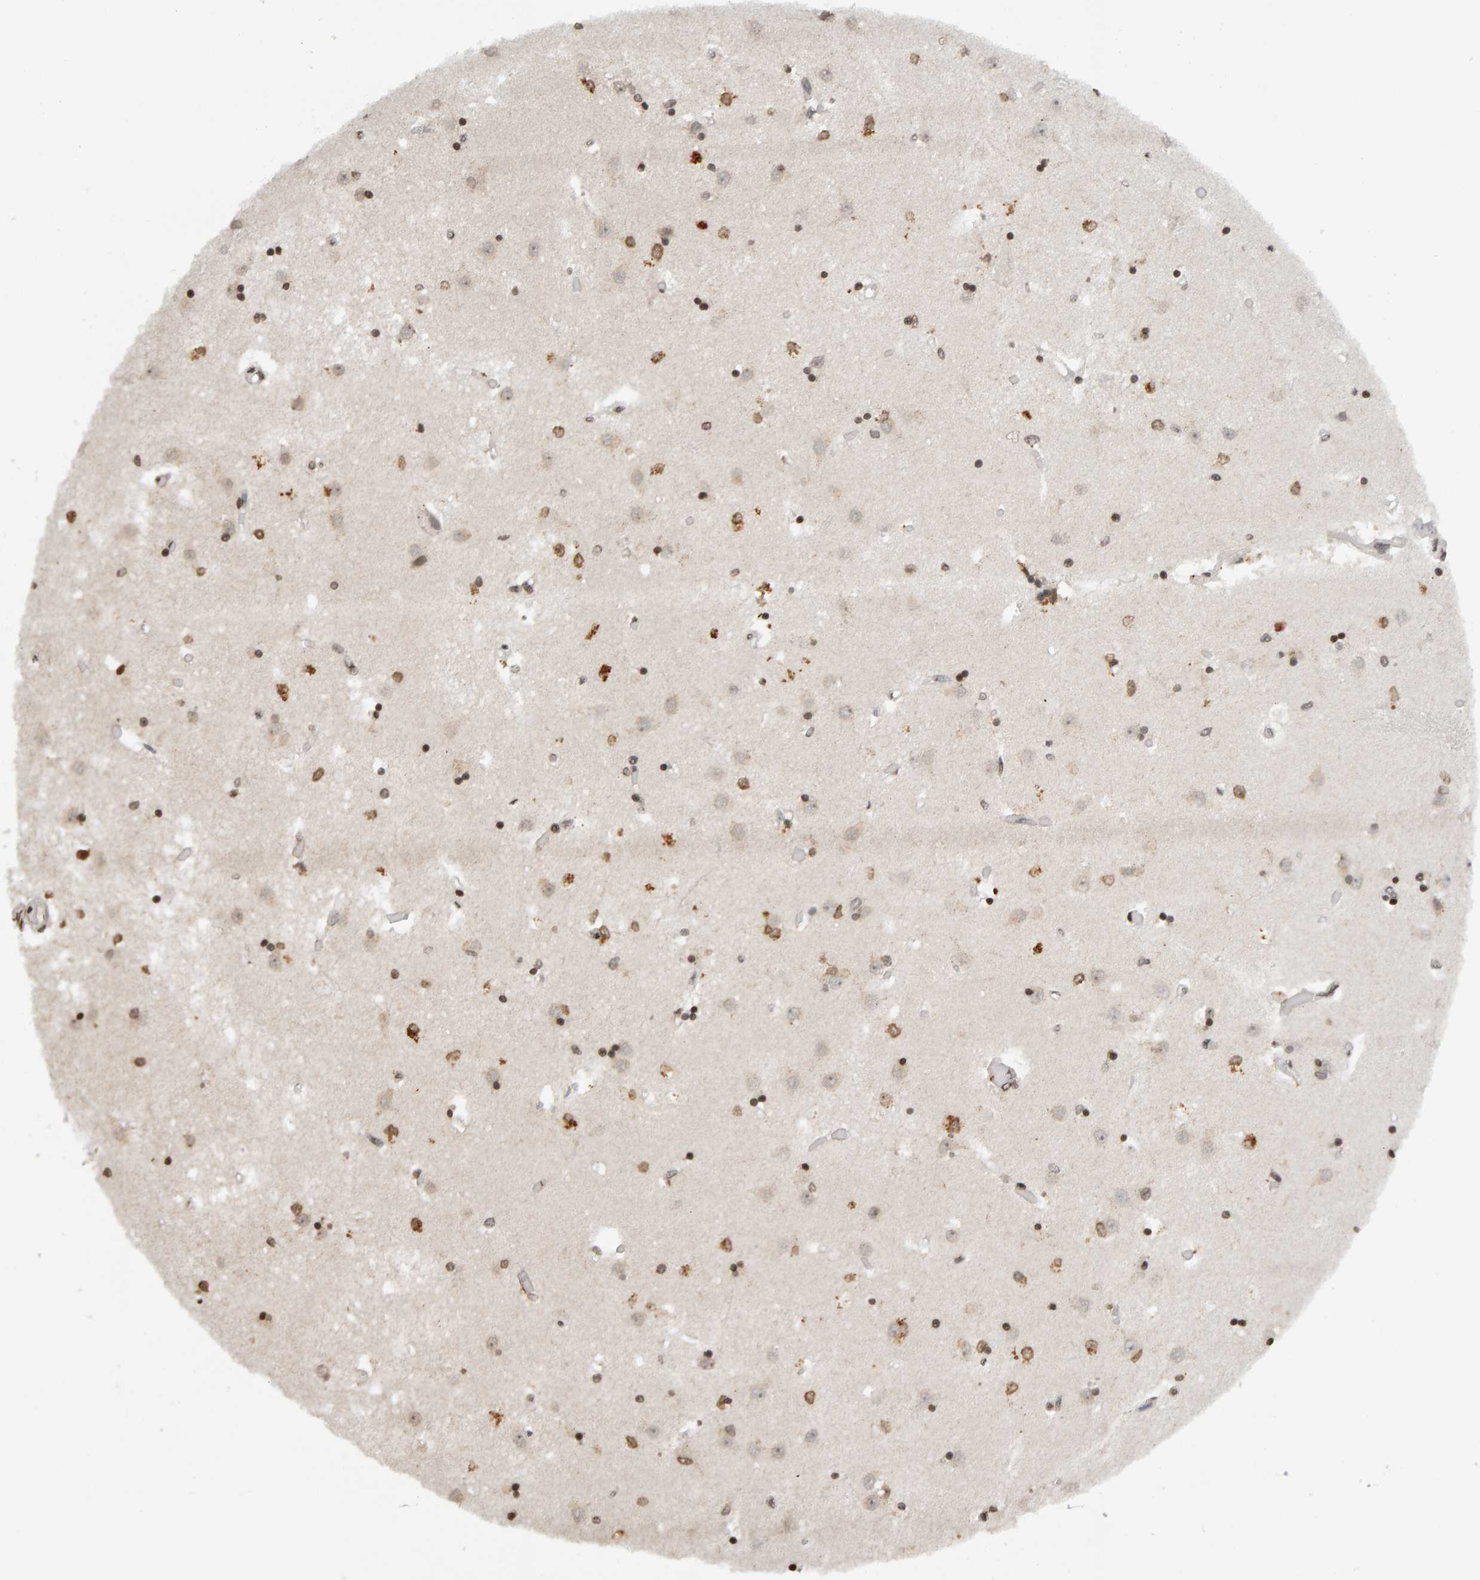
{"staining": {"intensity": "moderate", "quantity": "25%-75%", "location": "cytoplasmic/membranous,nuclear"}, "tissue": "caudate", "cell_type": "Glial cells", "image_type": "normal", "snomed": [{"axis": "morphology", "description": "Normal tissue, NOS"}, {"axis": "topography", "description": "Lateral ventricle wall"}], "caption": "The image shows staining of unremarkable caudate, revealing moderate cytoplasmic/membranous,nuclear protein expression (brown color) within glial cells.", "gene": "TRAM1", "patient": {"sex": "male", "age": 45}}